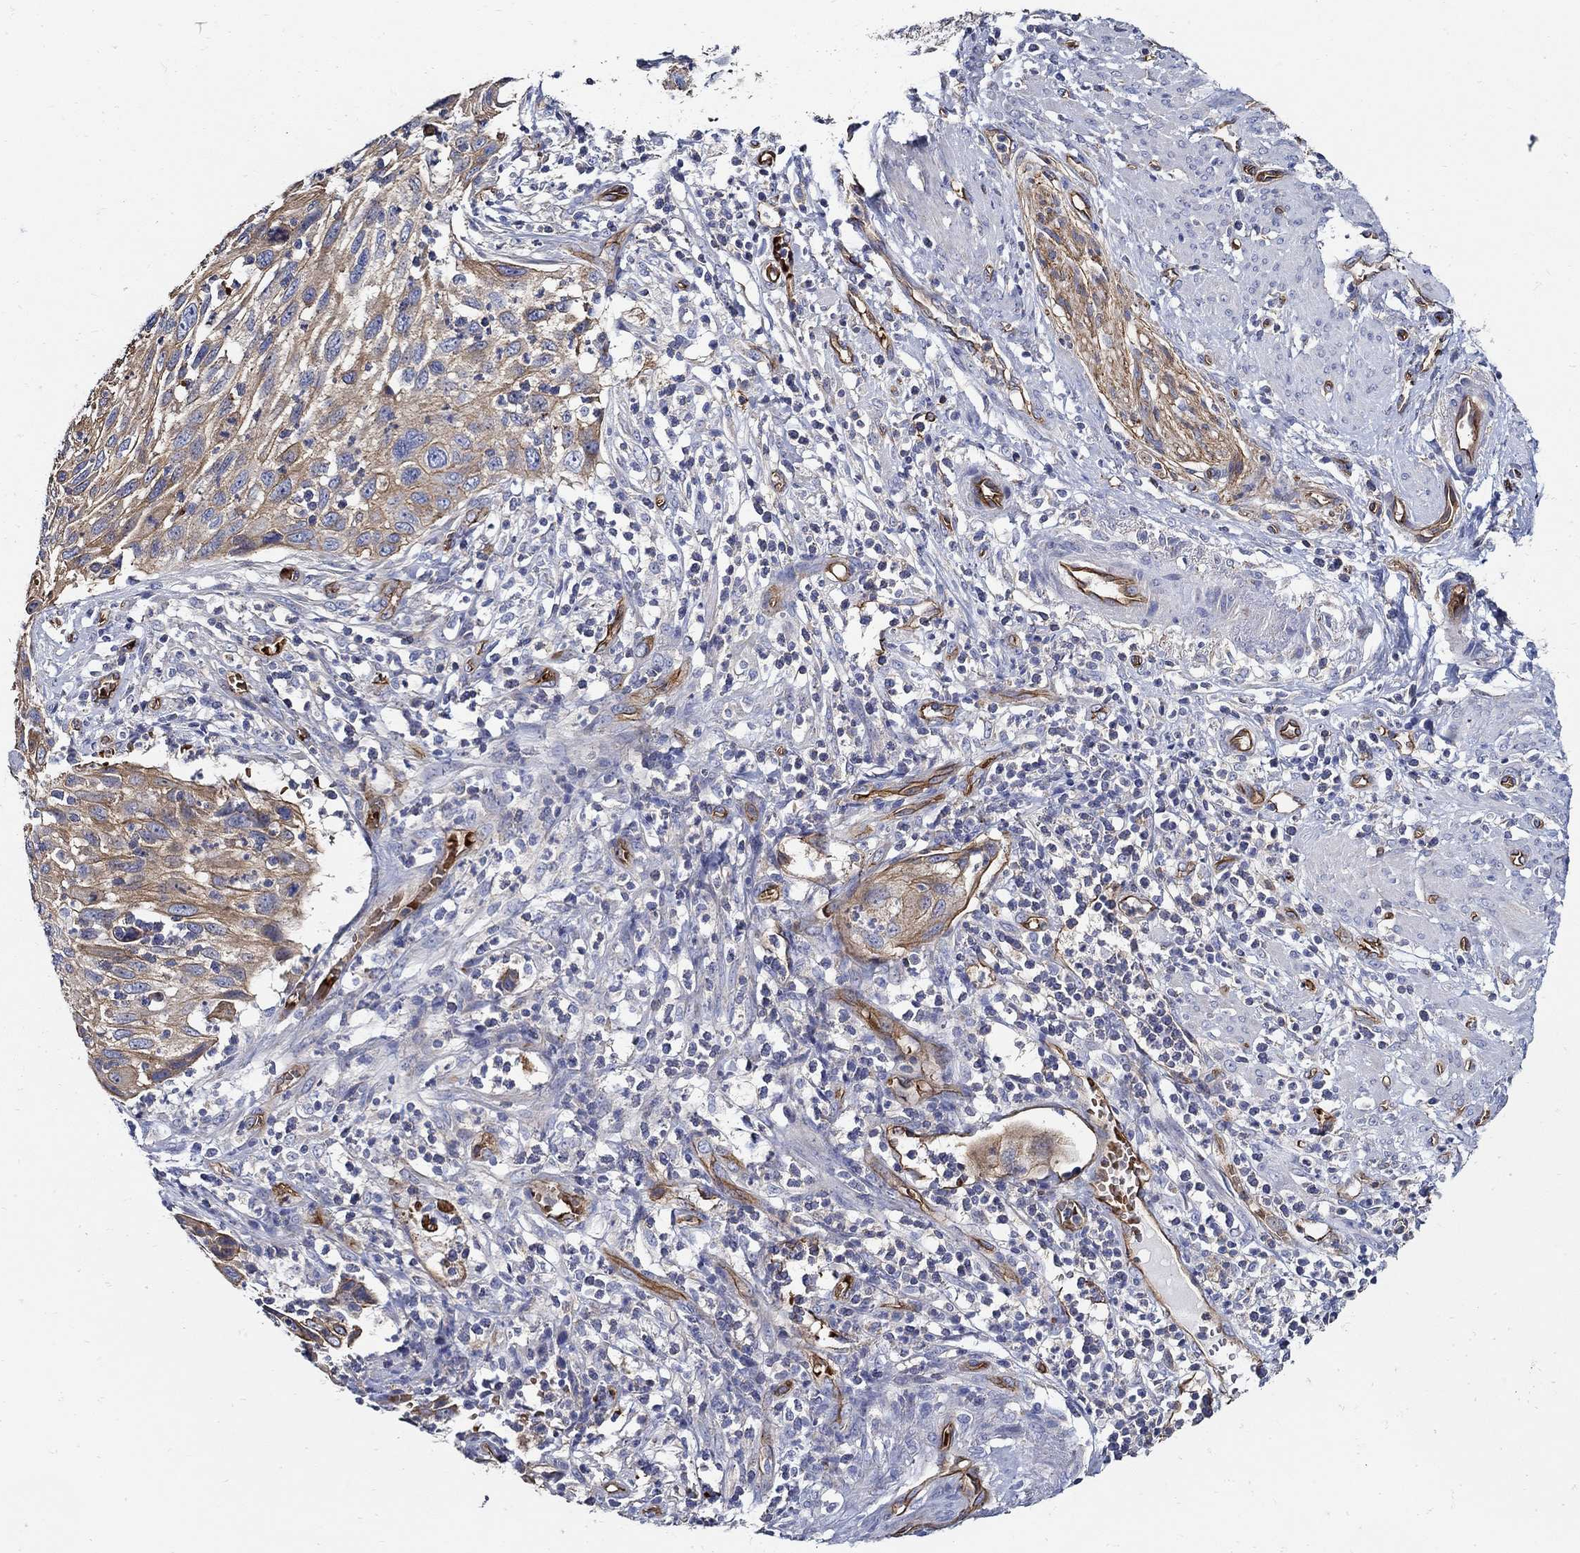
{"staining": {"intensity": "moderate", "quantity": ">75%", "location": "cytoplasmic/membranous"}, "tissue": "cervical cancer", "cell_type": "Tumor cells", "image_type": "cancer", "snomed": [{"axis": "morphology", "description": "Squamous cell carcinoma, NOS"}, {"axis": "topography", "description": "Cervix"}], "caption": "IHC histopathology image of human cervical cancer (squamous cell carcinoma) stained for a protein (brown), which shows medium levels of moderate cytoplasmic/membranous staining in about >75% of tumor cells.", "gene": "APBB3", "patient": {"sex": "female", "age": 70}}